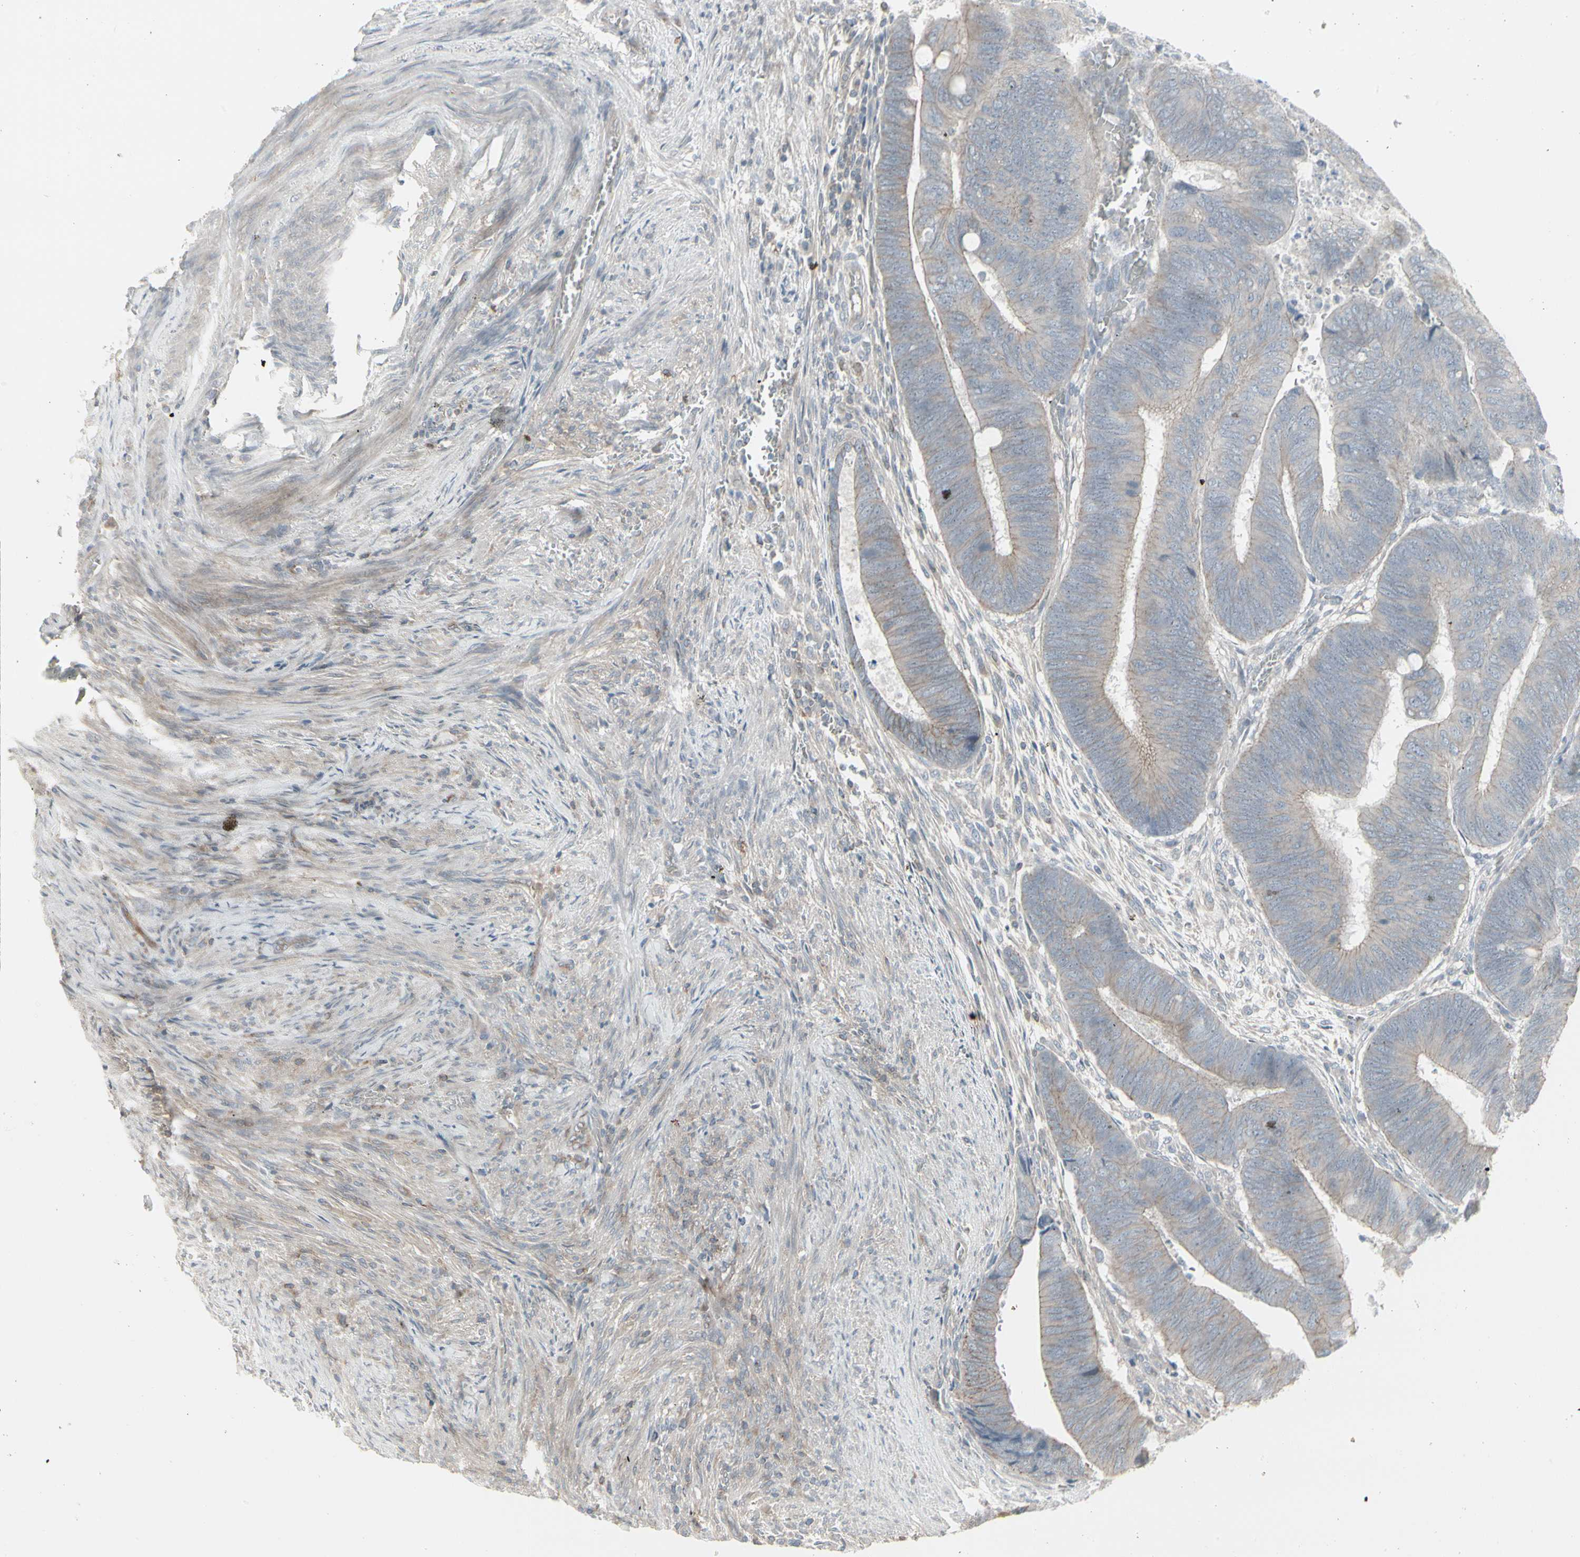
{"staining": {"intensity": "weak", "quantity": ">75%", "location": "cytoplasmic/membranous"}, "tissue": "colorectal cancer", "cell_type": "Tumor cells", "image_type": "cancer", "snomed": [{"axis": "morphology", "description": "Normal tissue, NOS"}, {"axis": "morphology", "description": "Adenocarcinoma, NOS"}, {"axis": "topography", "description": "Rectum"}, {"axis": "topography", "description": "Peripheral nerve tissue"}], "caption": "Immunohistochemical staining of colorectal cancer (adenocarcinoma) displays weak cytoplasmic/membranous protein staining in about >75% of tumor cells.", "gene": "EPS15", "patient": {"sex": "male", "age": 92}}